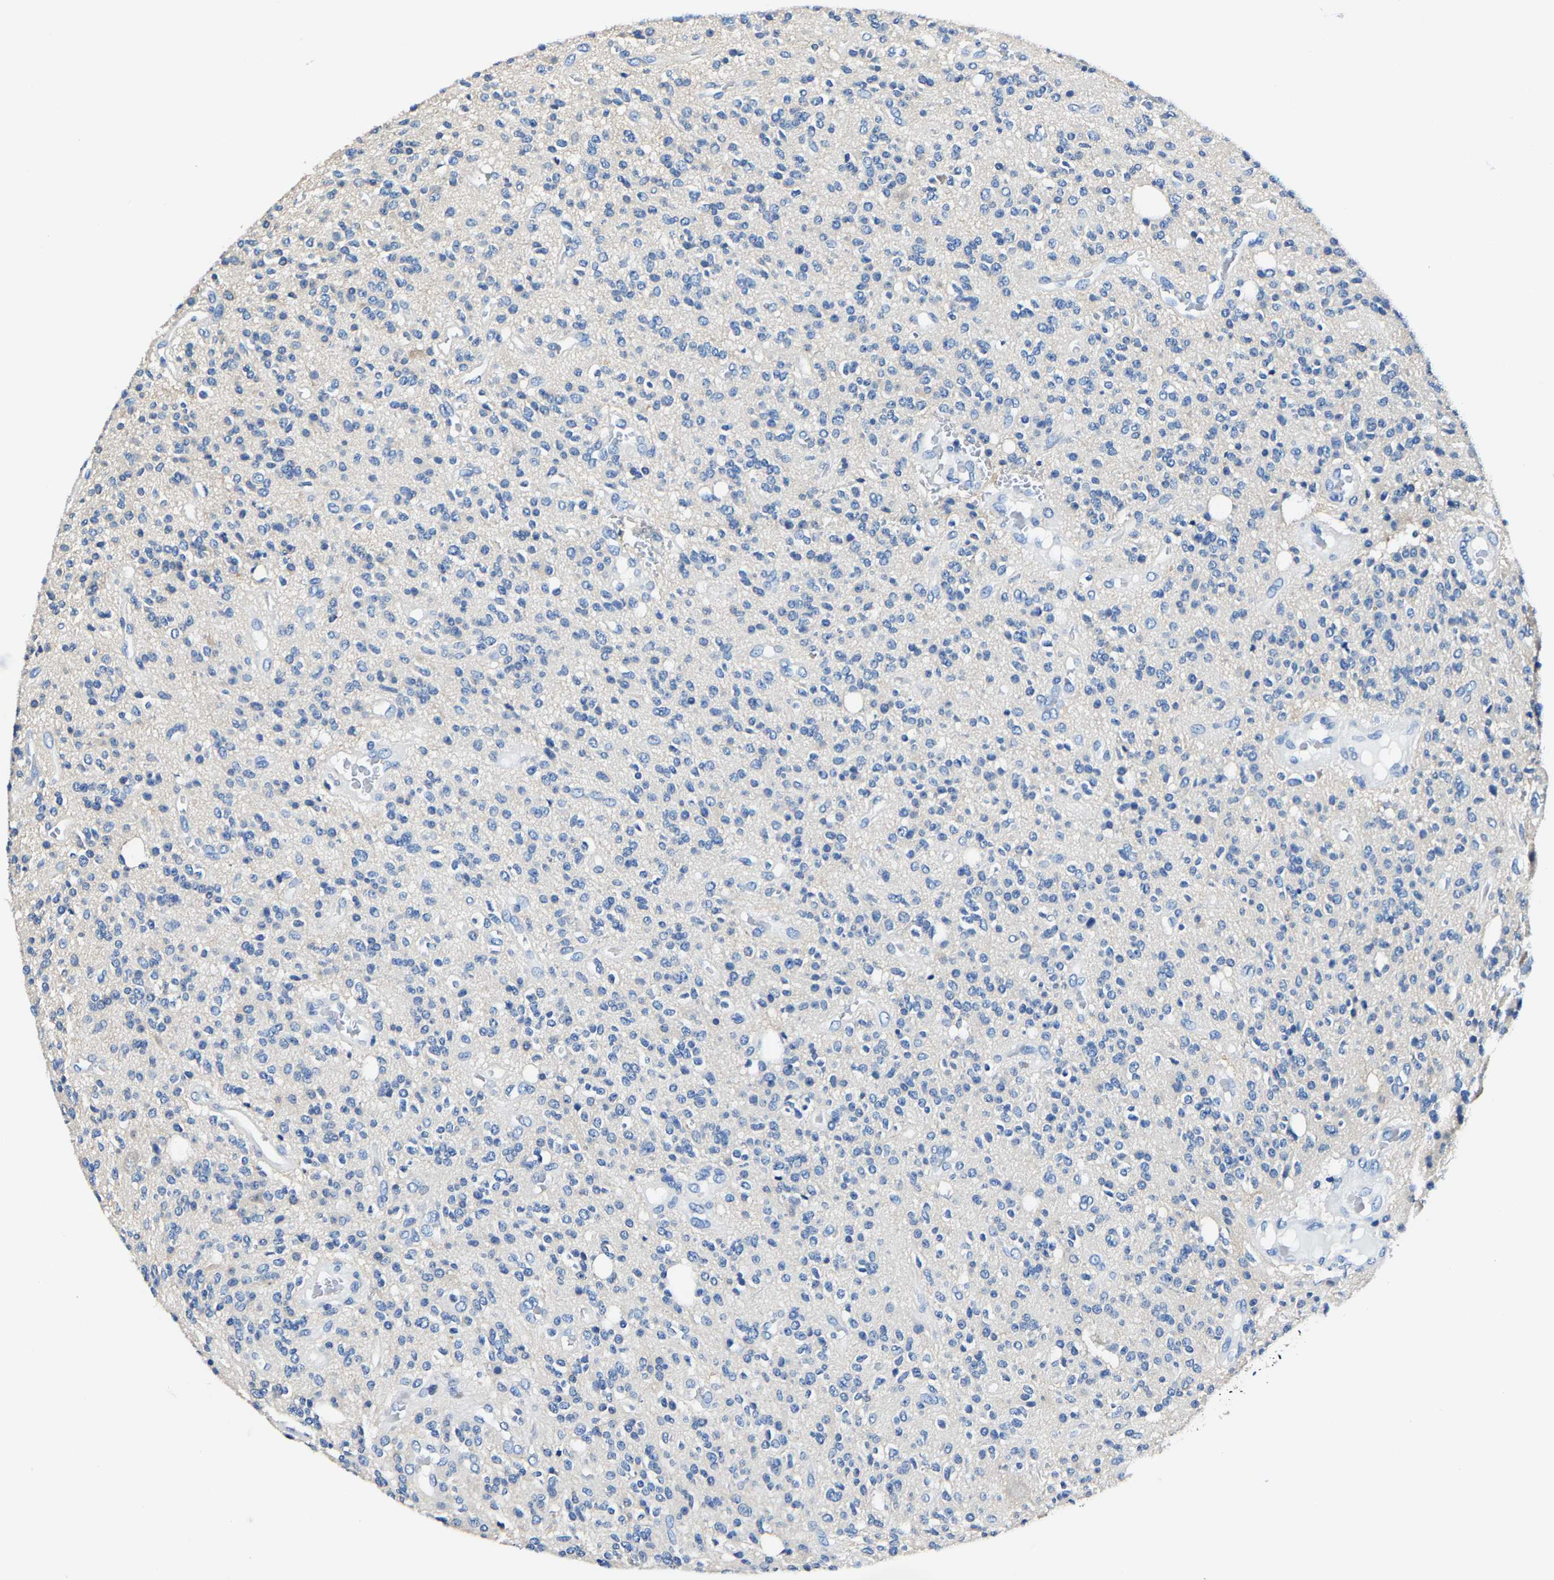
{"staining": {"intensity": "negative", "quantity": "none", "location": "none"}, "tissue": "glioma", "cell_type": "Tumor cells", "image_type": "cancer", "snomed": [{"axis": "morphology", "description": "Glioma, malignant, High grade"}, {"axis": "topography", "description": "Brain"}], "caption": "This is an immunohistochemistry (IHC) histopathology image of glioma. There is no staining in tumor cells.", "gene": "ALDOB", "patient": {"sex": "male", "age": 34}}